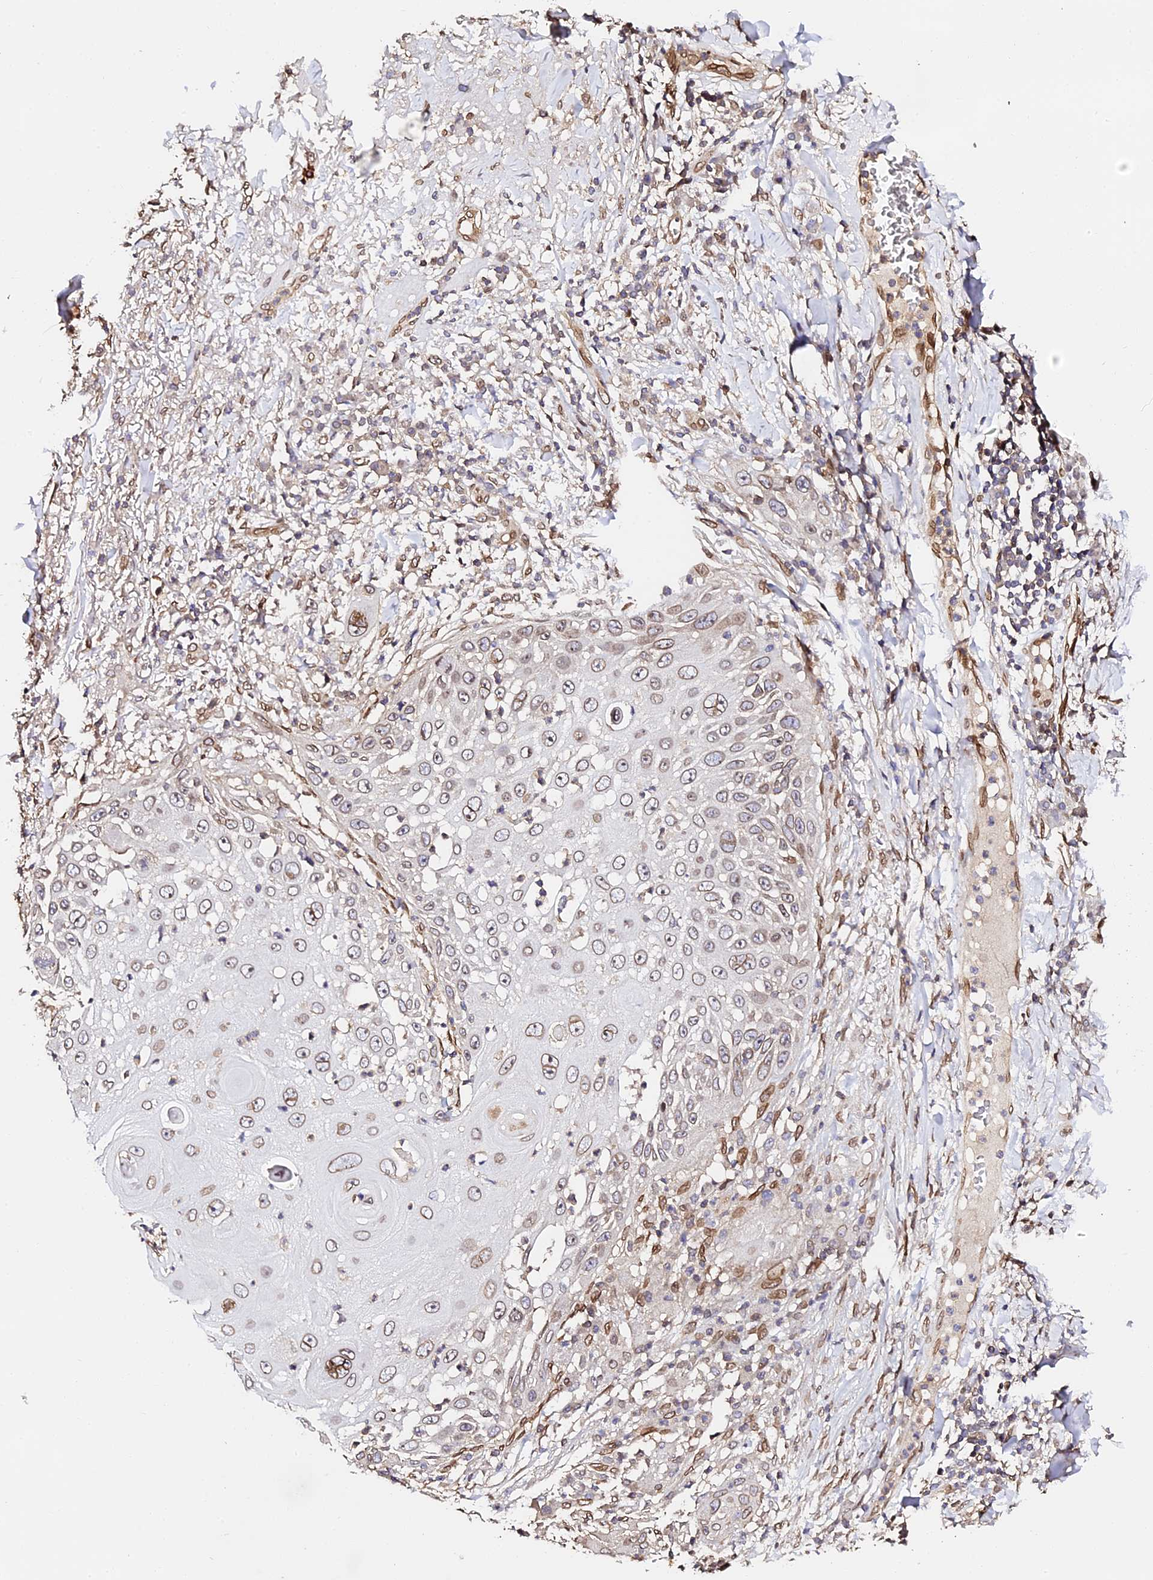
{"staining": {"intensity": "moderate", "quantity": ">75%", "location": "cytoplasmic/membranous,nuclear"}, "tissue": "skin cancer", "cell_type": "Tumor cells", "image_type": "cancer", "snomed": [{"axis": "morphology", "description": "Squamous cell carcinoma, NOS"}, {"axis": "topography", "description": "Skin"}], "caption": "Immunohistochemical staining of skin cancer (squamous cell carcinoma) shows medium levels of moderate cytoplasmic/membranous and nuclear protein expression in approximately >75% of tumor cells.", "gene": "ANAPC5", "patient": {"sex": "female", "age": 44}}